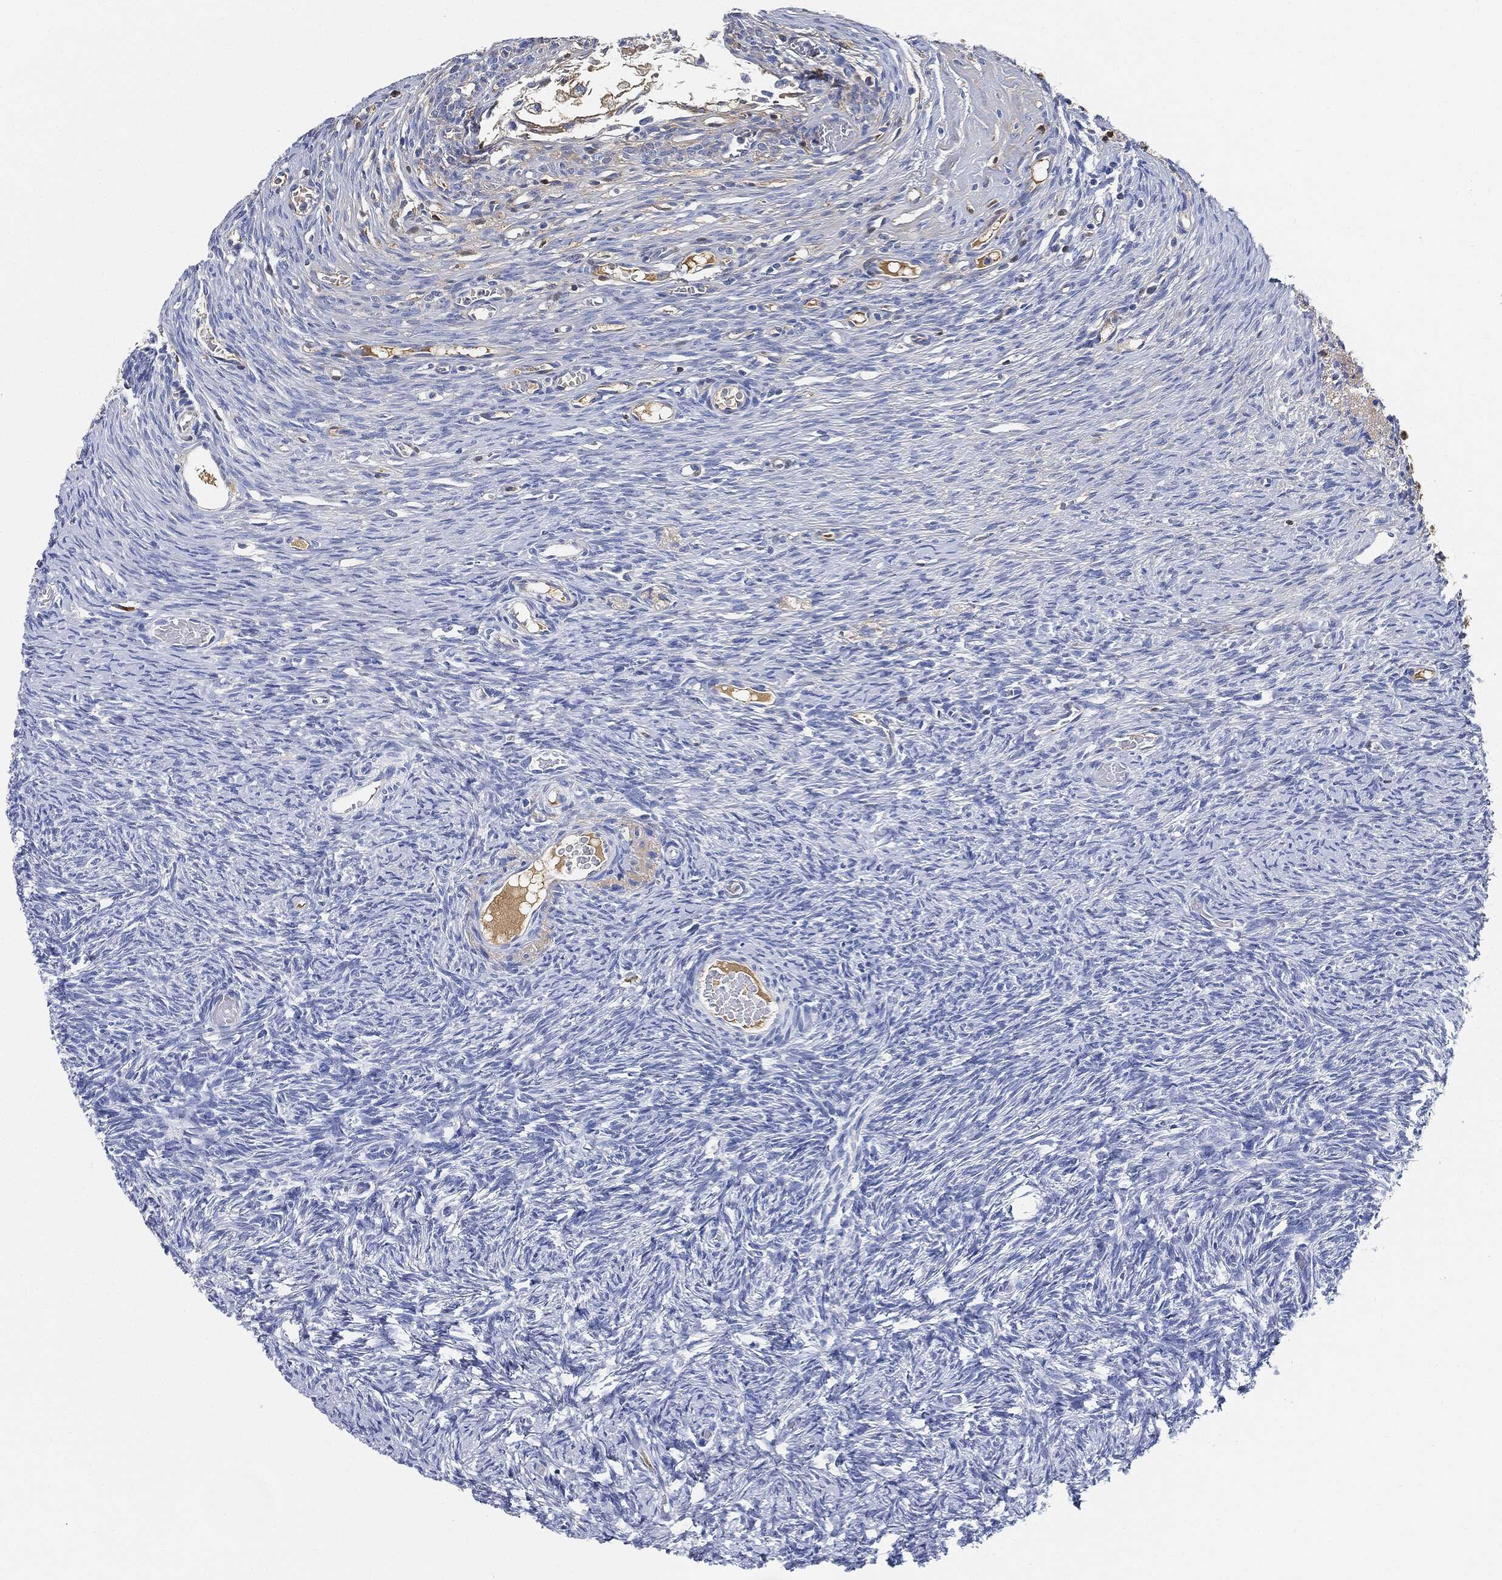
{"staining": {"intensity": "negative", "quantity": "none", "location": "none"}, "tissue": "ovary", "cell_type": "Follicle cells", "image_type": "normal", "snomed": [{"axis": "morphology", "description": "Normal tissue, NOS"}, {"axis": "topography", "description": "Ovary"}], "caption": "Image shows no significant protein staining in follicle cells of unremarkable ovary.", "gene": "IGLV6", "patient": {"sex": "female", "age": 39}}